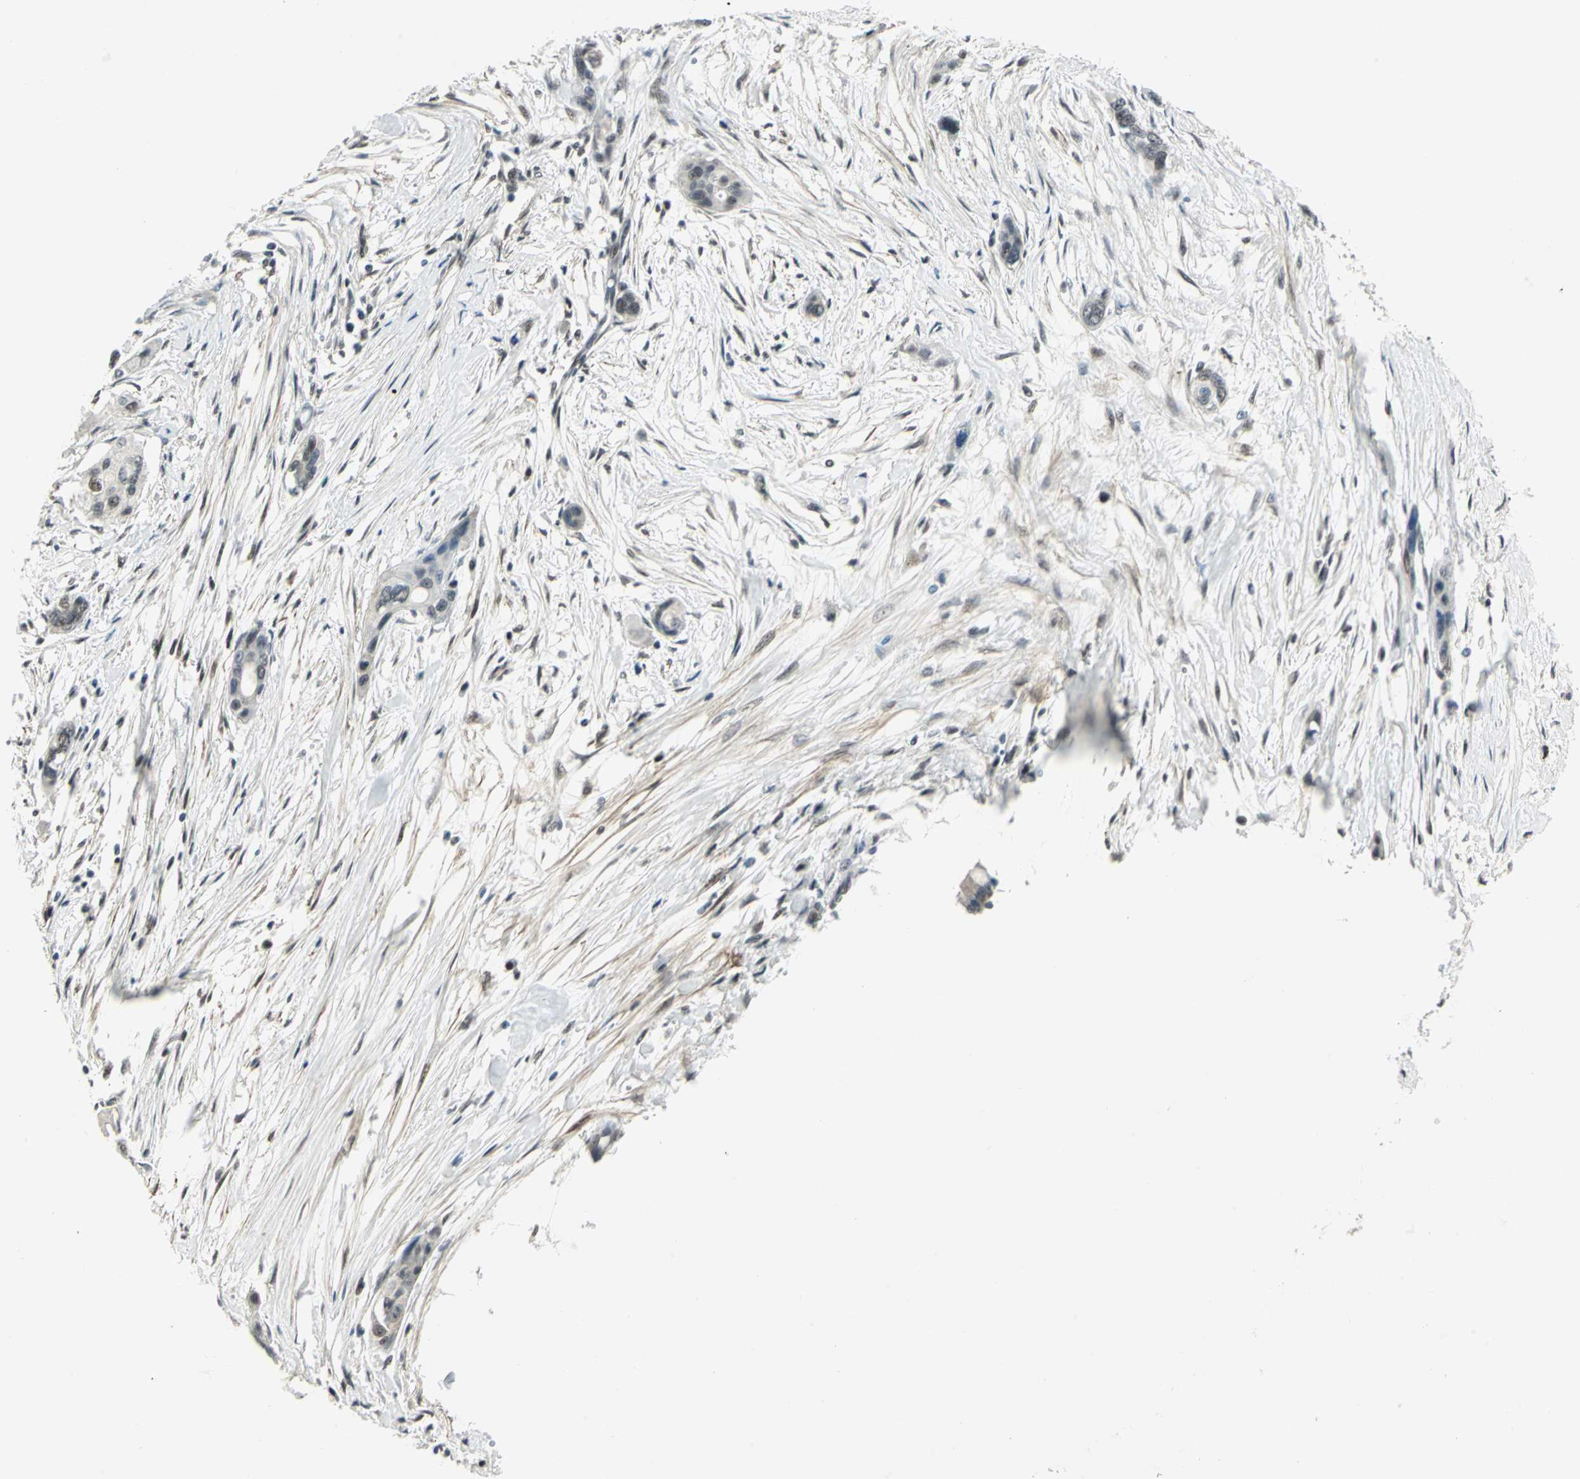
{"staining": {"intensity": "weak", "quantity": "<25%", "location": "nuclear"}, "tissue": "pancreatic cancer", "cell_type": "Tumor cells", "image_type": "cancer", "snomed": [{"axis": "morphology", "description": "Adenocarcinoma, NOS"}, {"axis": "topography", "description": "Pancreas"}], "caption": "Immunohistochemical staining of human pancreatic cancer shows no significant positivity in tumor cells.", "gene": "MTA1", "patient": {"sex": "female", "age": 60}}